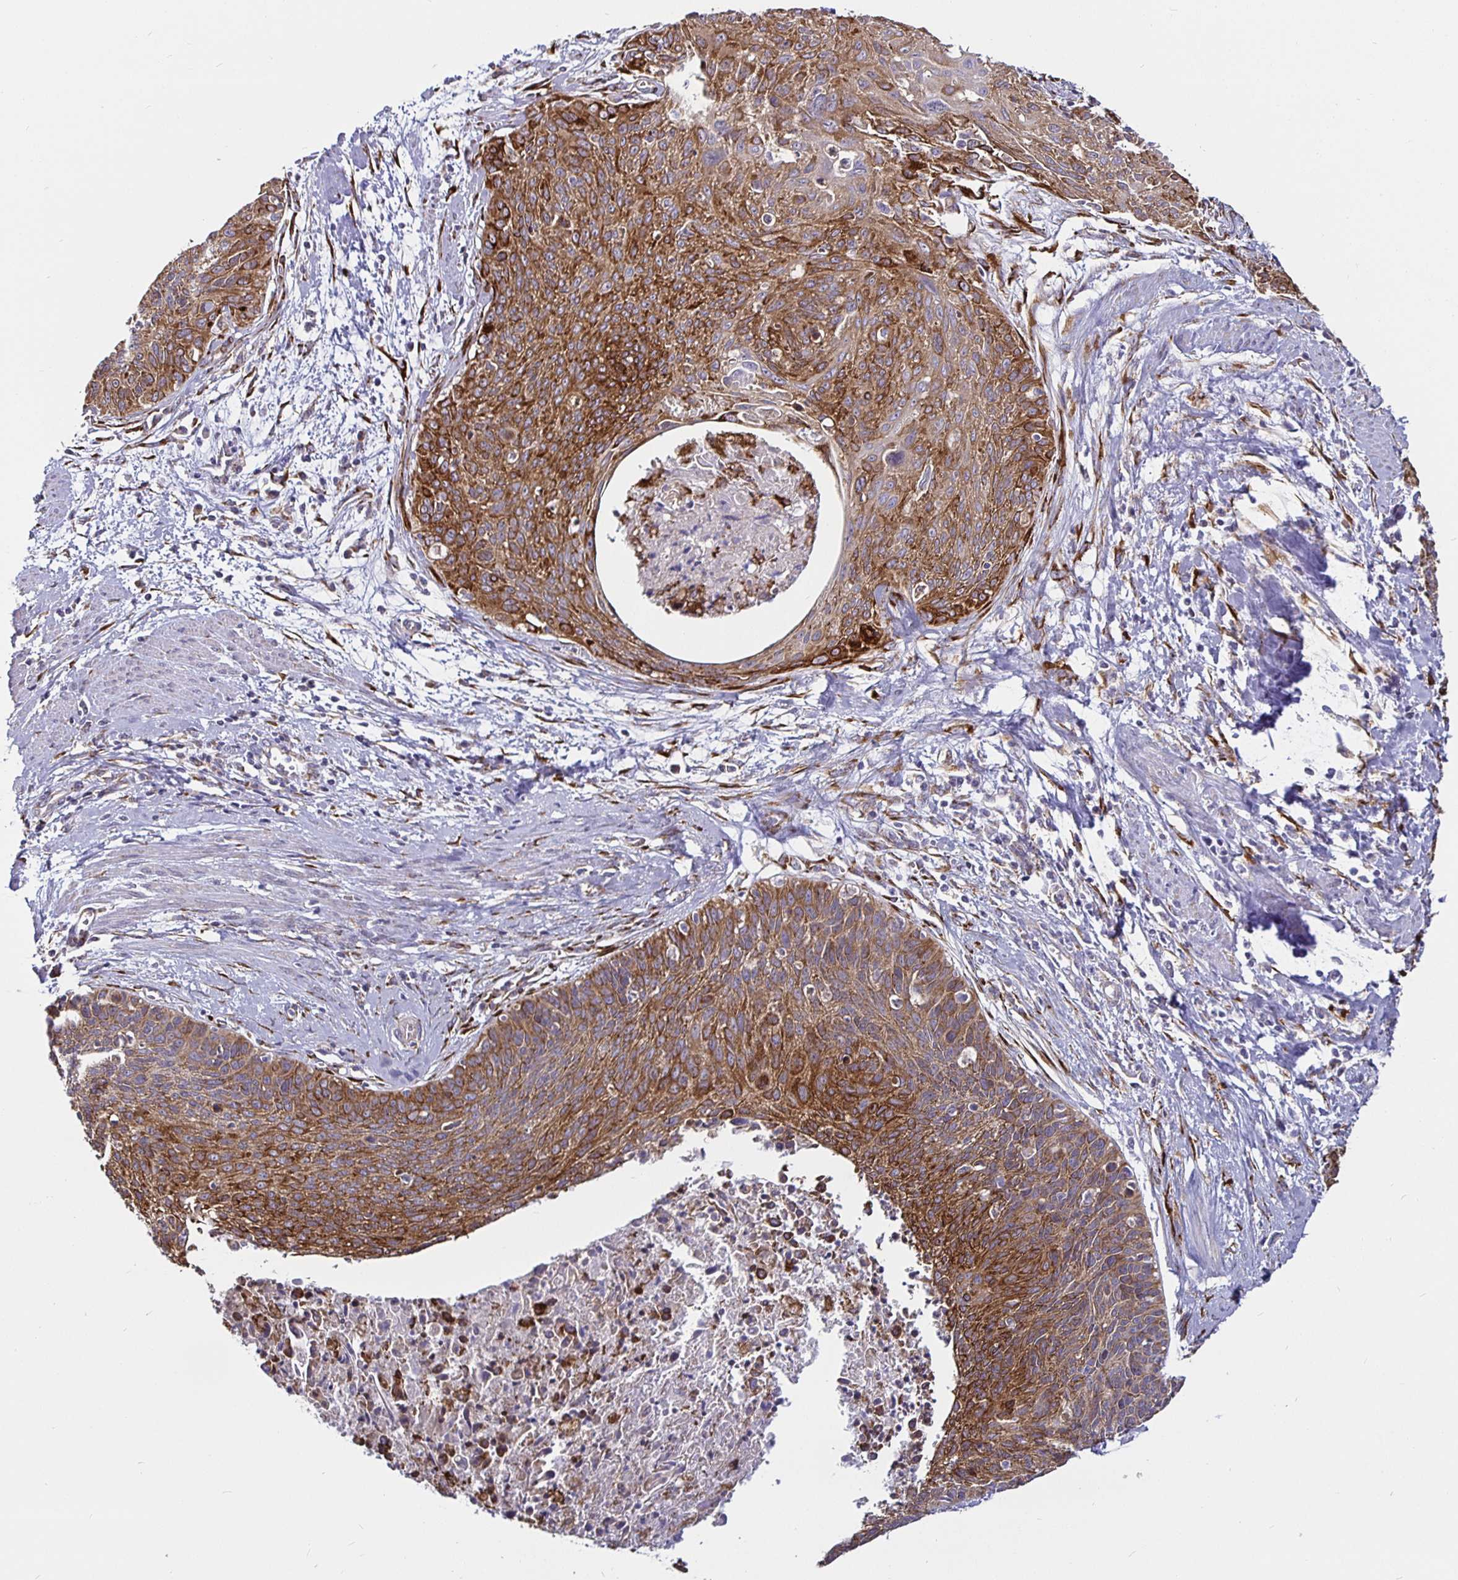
{"staining": {"intensity": "moderate", "quantity": ">75%", "location": "cytoplasmic/membranous"}, "tissue": "cervical cancer", "cell_type": "Tumor cells", "image_type": "cancer", "snomed": [{"axis": "morphology", "description": "Squamous cell carcinoma, NOS"}, {"axis": "topography", "description": "Cervix"}], "caption": "Moderate cytoplasmic/membranous staining is present in about >75% of tumor cells in cervical cancer (squamous cell carcinoma). (DAB (3,3'-diaminobenzidine) IHC with brightfield microscopy, high magnification).", "gene": "P4HA2", "patient": {"sex": "female", "age": 55}}